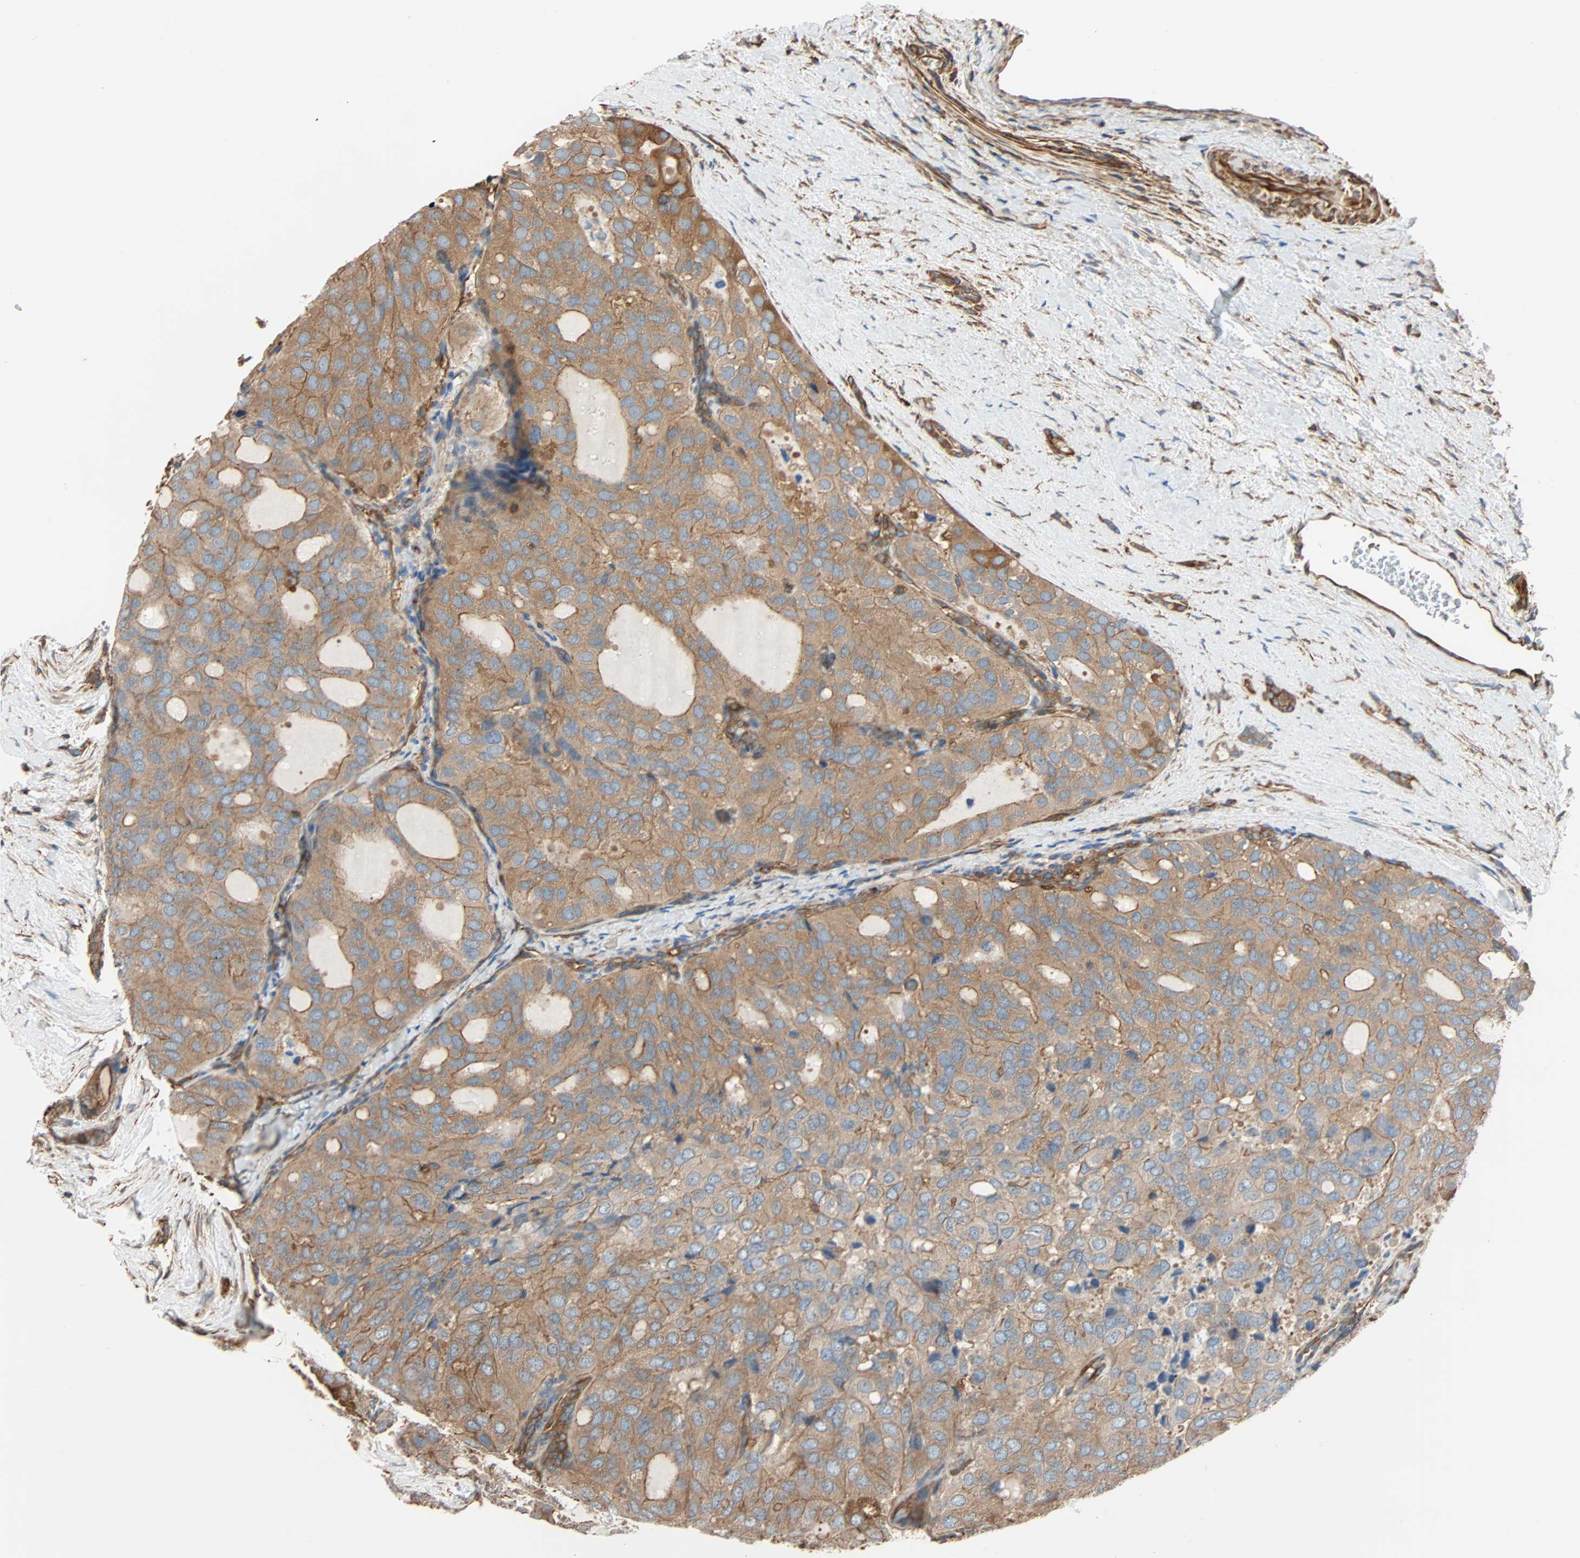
{"staining": {"intensity": "moderate", "quantity": "25%-75%", "location": "cytoplasmic/membranous"}, "tissue": "thyroid cancer", "cell_type": "Tumor cells", "image_type": "cancer", "snomed": [{"axis": "morphology", "description": "Follicular adenoma carcinoma, NOS"}, {"axis": "topography", "description": "Thyroid gland"}], "caption": "Immunohistochemical staining of human thyroid follicular adenoma carcinoma demonstrates moderate cytoplasmic/membranous protein positivity in about 25%-75% of tumor cells.", "gene": "GALNT10", "patient": {"sex": "male", "age": 75}}